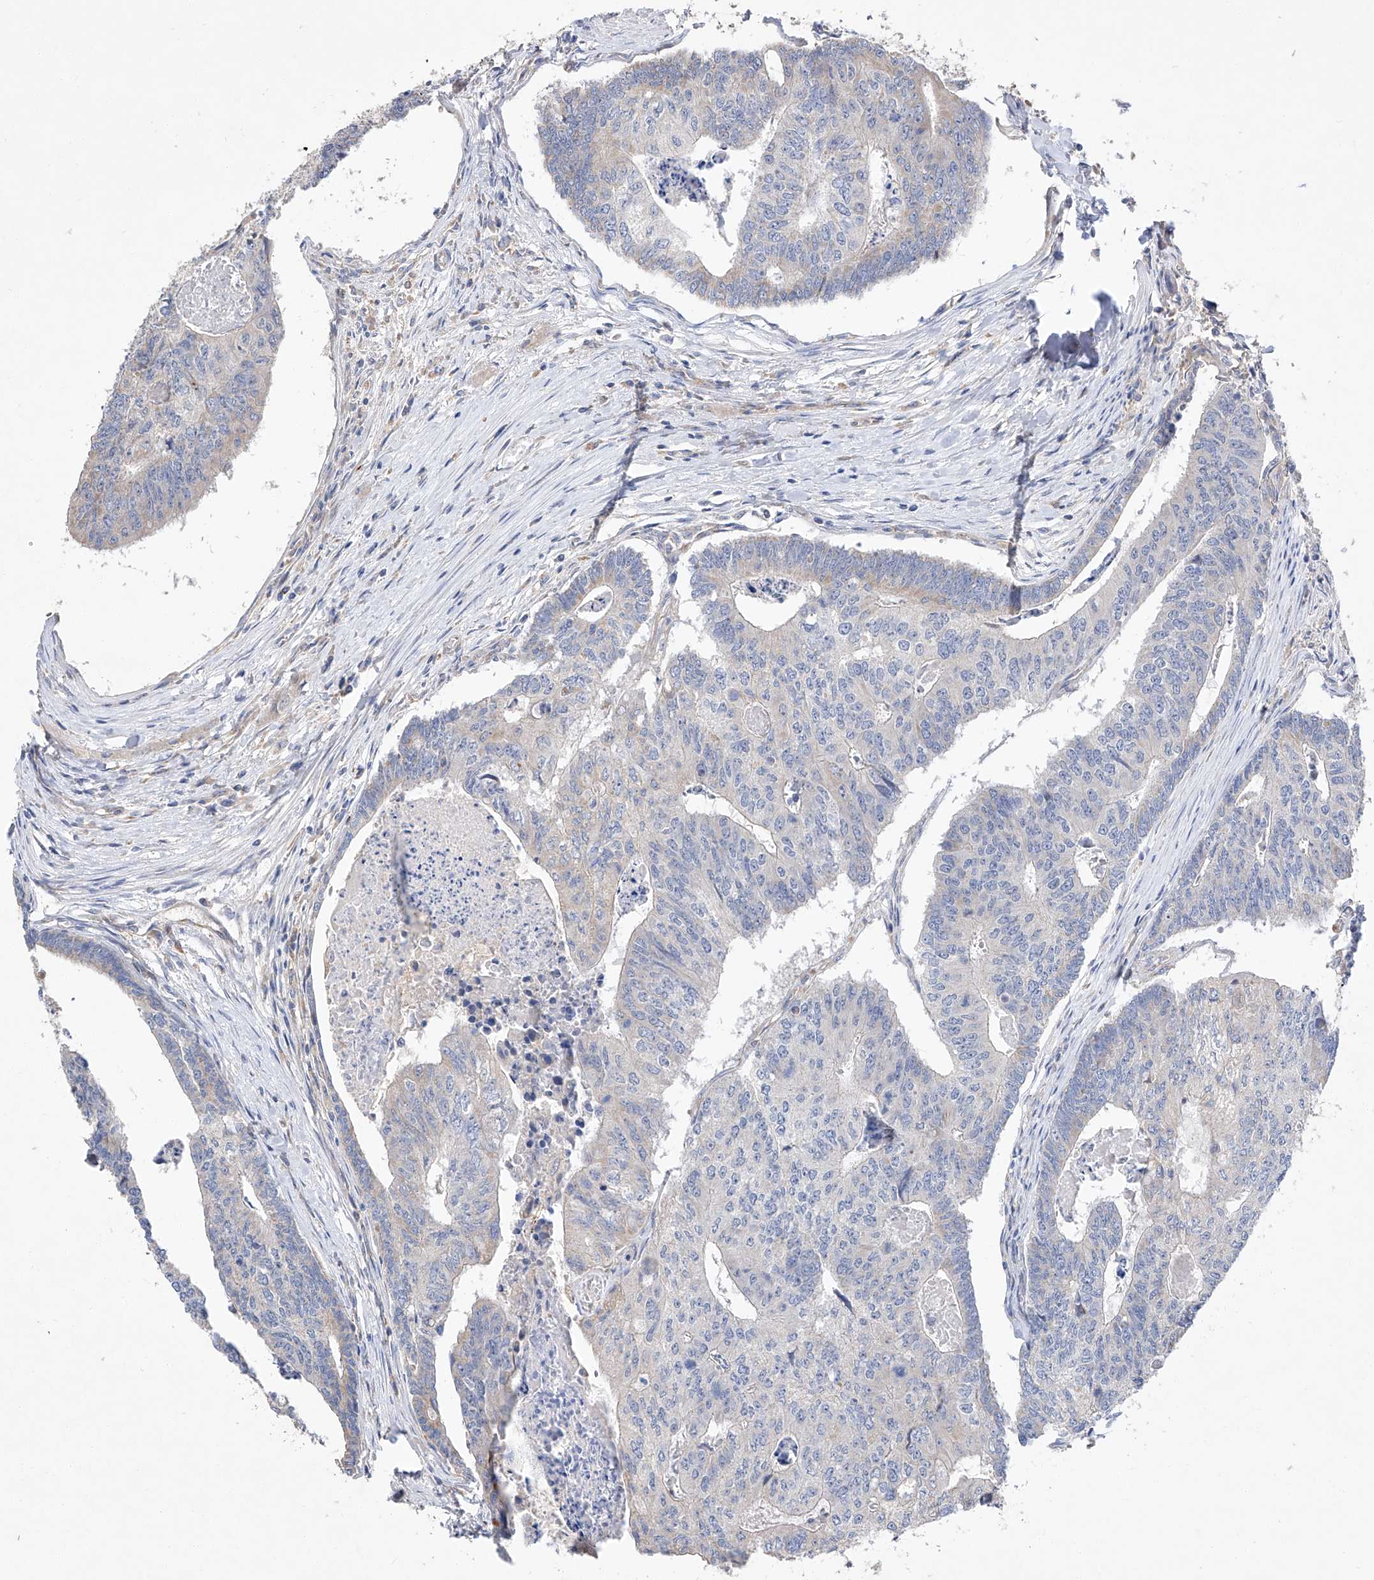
{"staining": {"intensity": "negative", "quantity": "none", "location": "none"}, "tissue": "colorectal cancer", "cell_type": "Tumor cells", "image_type": "cancer", "snomed": [{"axis": "morphology", "description": "Adenocarcinoma, NOS"}, {"axis": "topography", "description": "Colon"}], "caption": "Immunohistochemical staining of human adenocarcinoma (colorectal) reveals no significant expression in tumor cells. Nuclei are stained in blue.", "gene": "AMD1", "patient": {"sex": "female", "age": 67}}